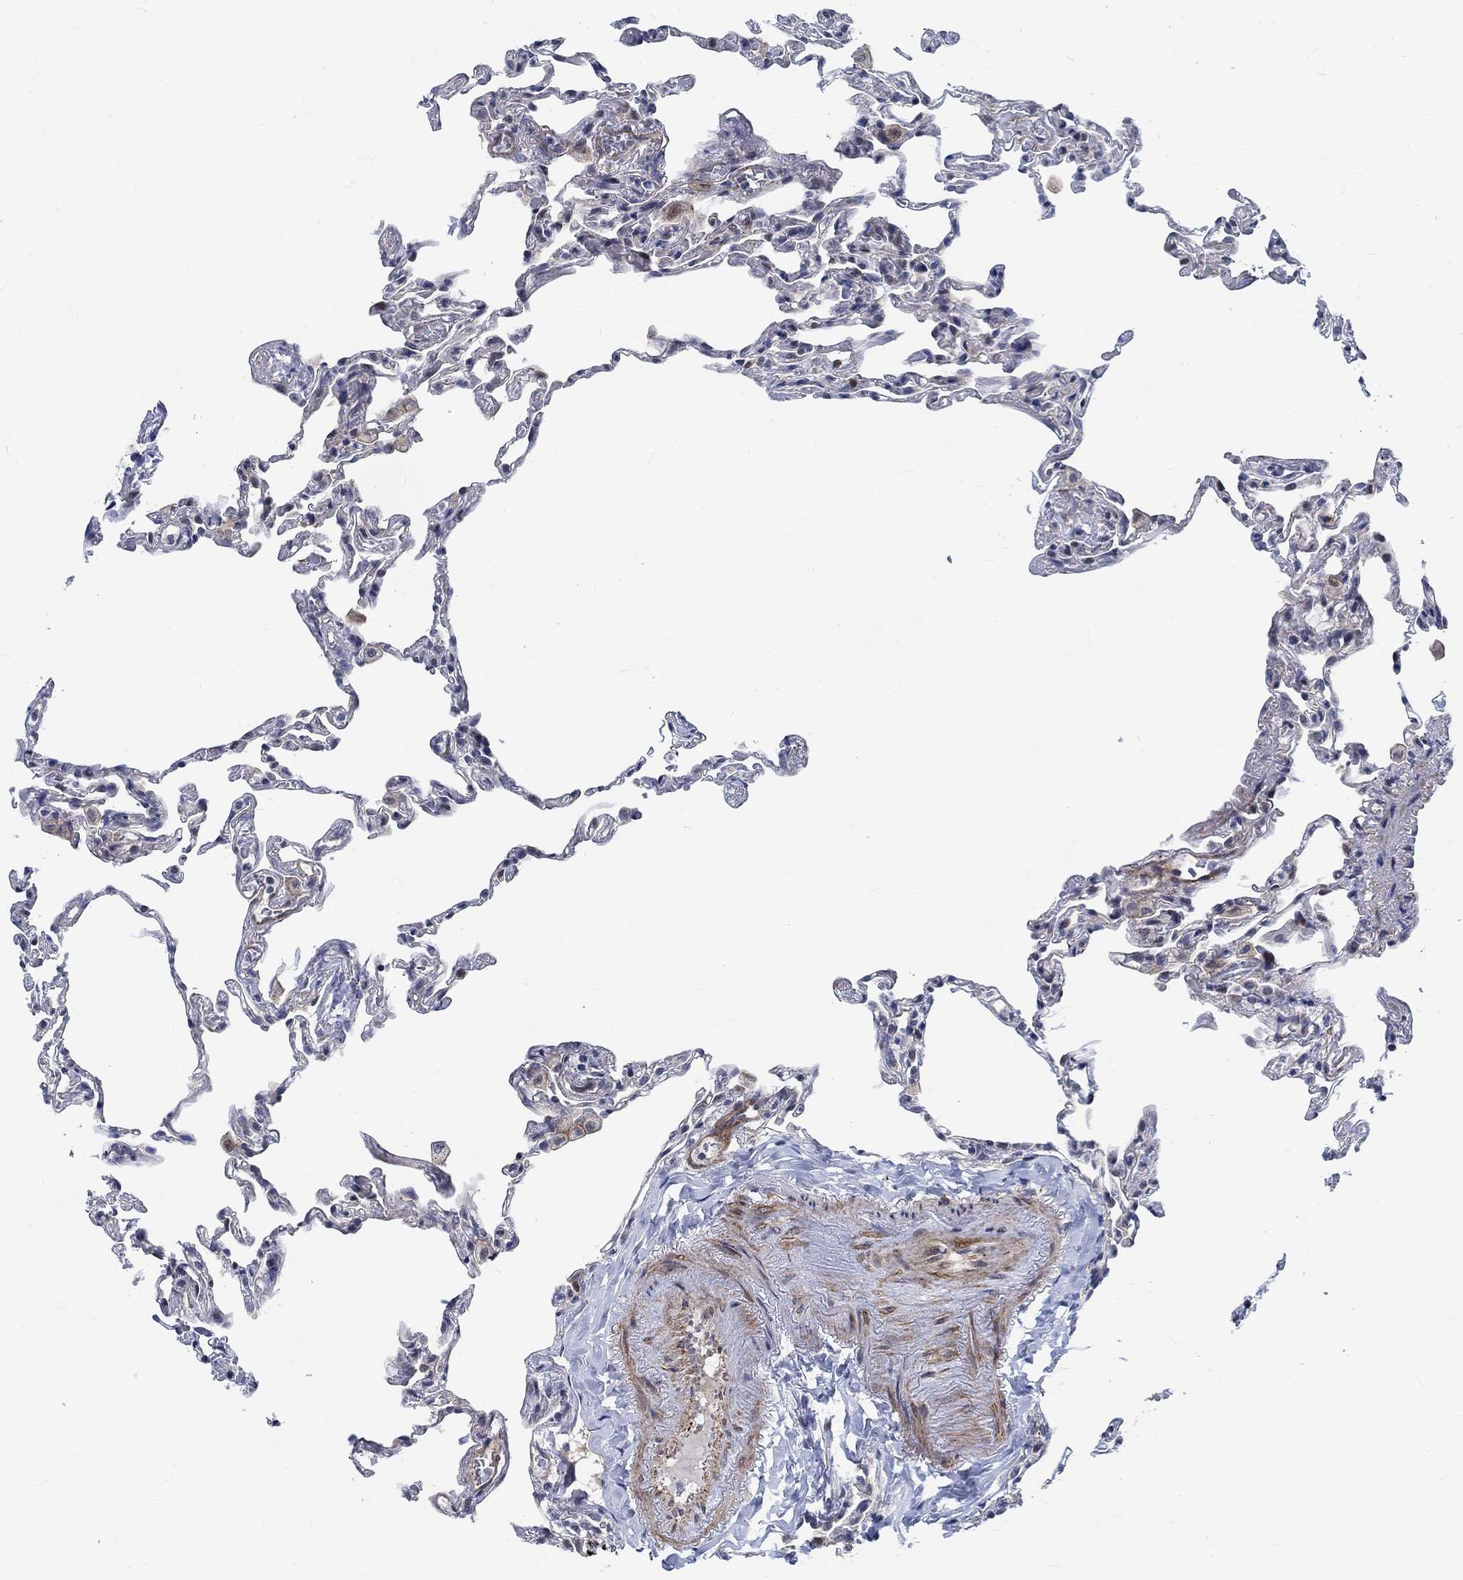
{"staining": {"intensity": "negative", "quantity": "none", "location": "none"}, "tissue": "lung", "cell_type": "Alveolar cells", "image_type": "normal", "snomed": [{"axis": "morphology", "description": "Normal tissue, NOS"}, {"axis": "topography", "description": "Lung"}], "caption": "This image is of normal lung stained with IHC to label a protein in brown with the nuclei are counter-stained blue. There is no positivity in alveolar cells. Brightfield microscopy of IHC stained with DAB (3,3'-diaminobenzidine) (brown) and hematoxylin (blue), captured at high magnification.", "gene": "KCNH8", "patient": {"sex": "female", "age": 57}}